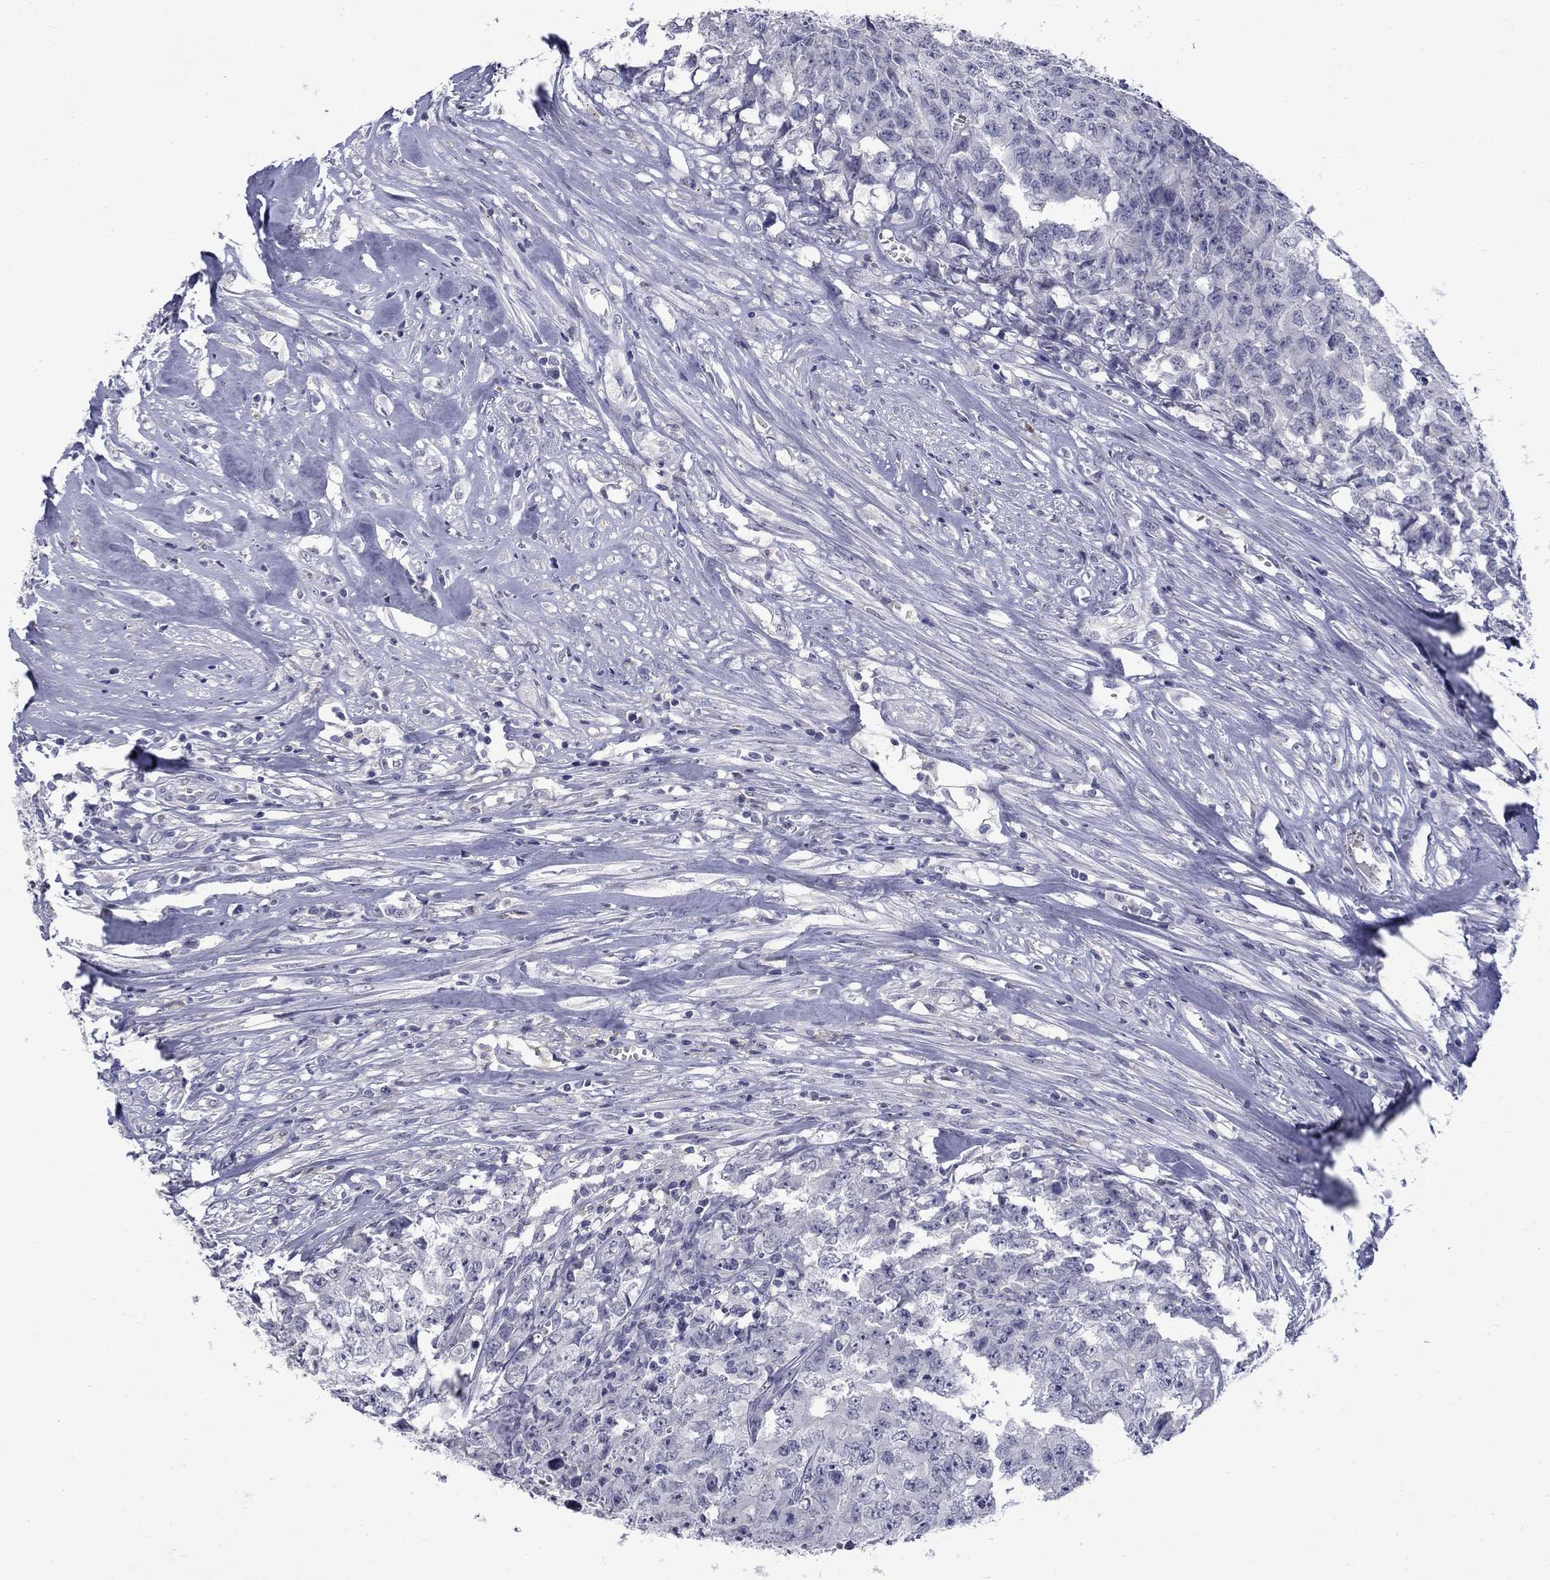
{"staining": {"intensity": "negative", "quantity": "none", "location": "none"}, "tissue": "testis cancer", "cell_type": "Tumor cells", "image_type": "cancer", "snomed": [{"axis": "morphology", "description": "Carcinoma, Embryonal, NOS"}, {"axis": "morphology", "description": "Teratoma, malignant, NOS"}, {"axis": "topography", "description": "Testis"}], "caption": "Immunohistochemistry of teratoma (malignant) (testis) shows no staining in tumor cells. (DAB (3,3'-diaminobenzidine) immunohistochemistry (IHC), high magnification).", "gene": "CTNND2", "patient": {"sex": "male", "age": 24}}